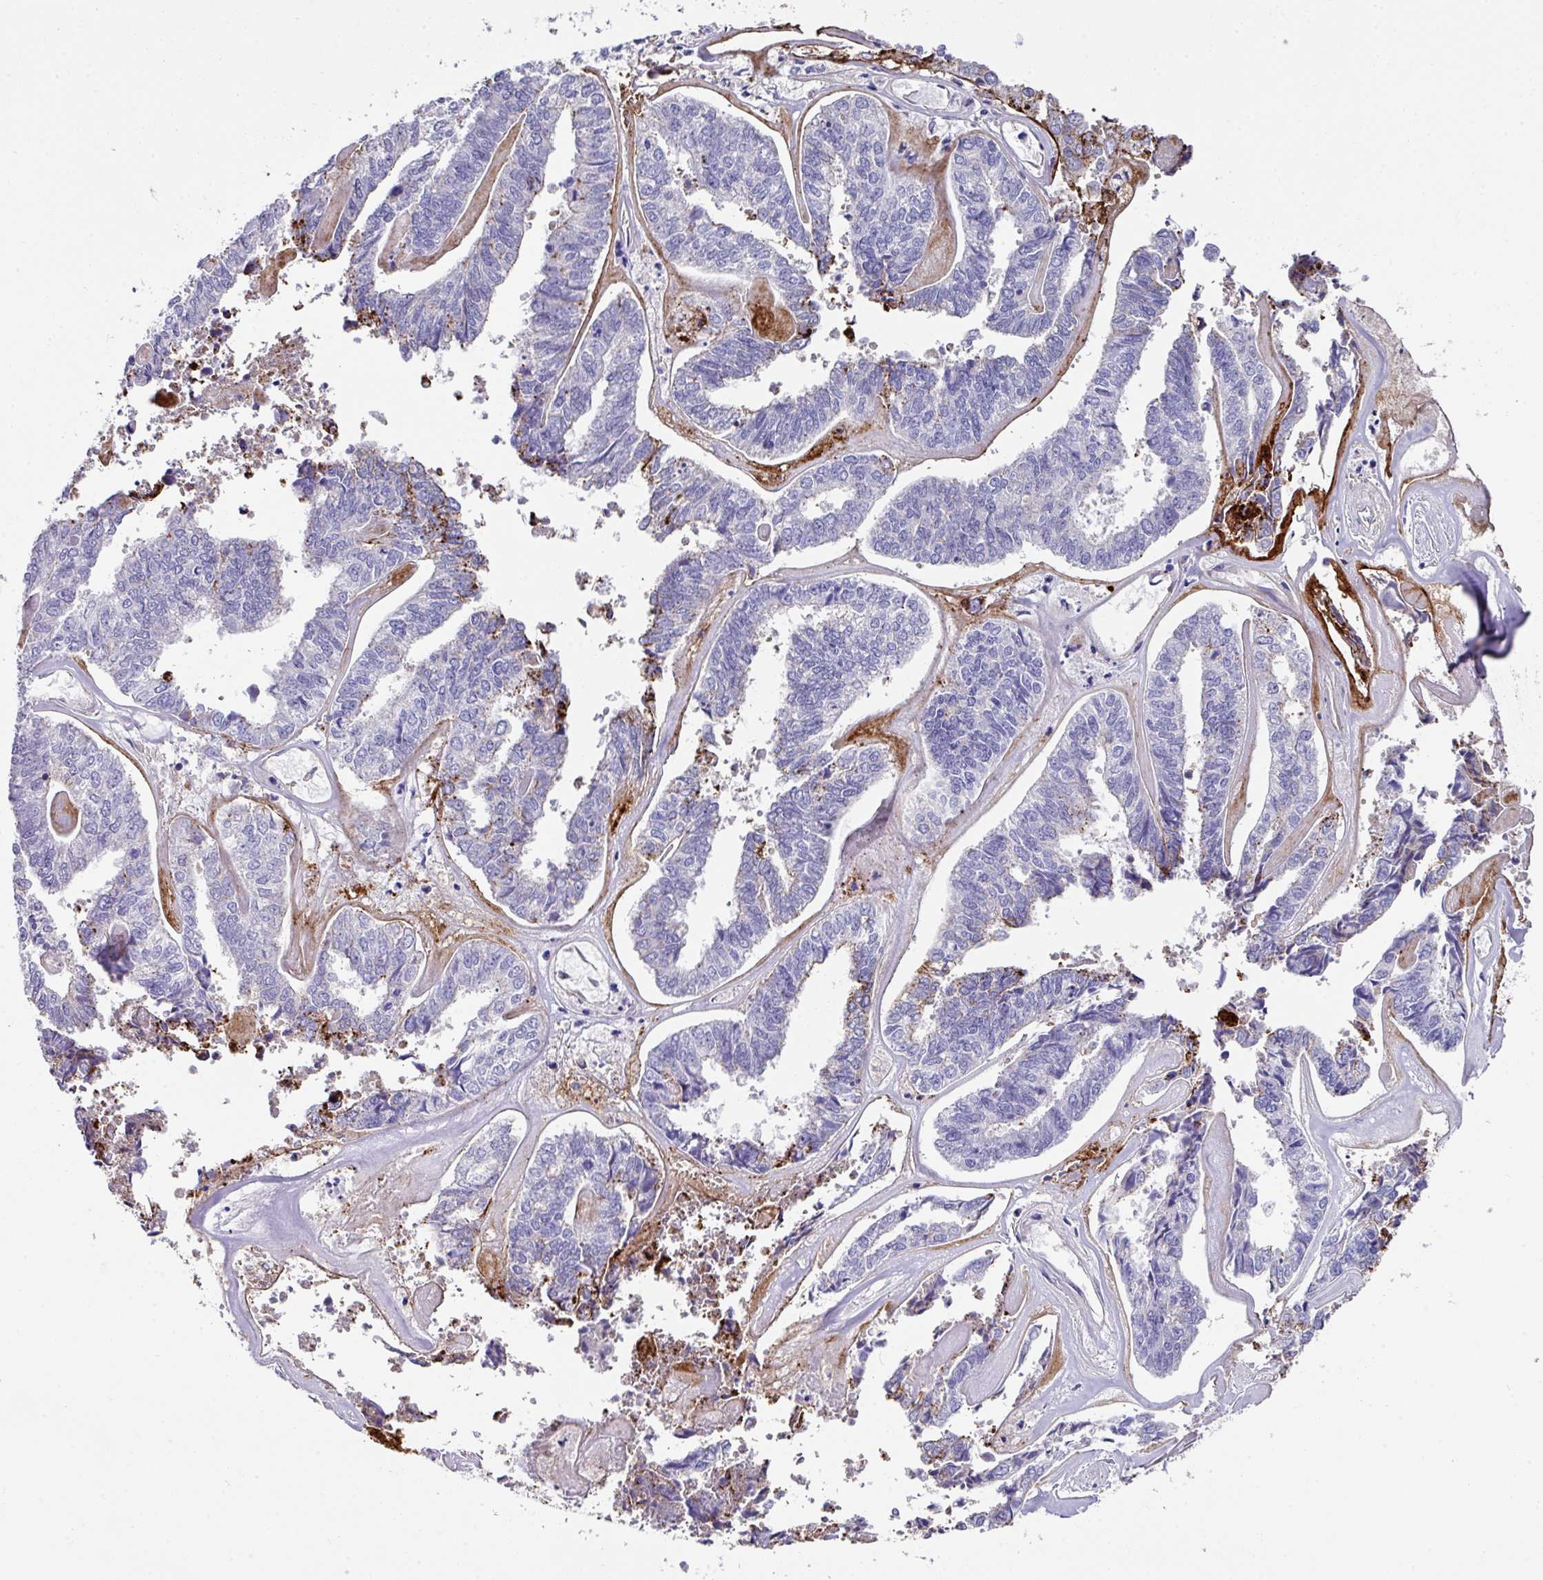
{"staining": {"intensity": "negative", "quantity": "none", "location": "none"}, "tissue": "endometrial cancer", "cell_type": "Tumor cells", "image_type": "cancer", "snomed": [{"axis": "morphology", "description": "Adenocarcinoma, NOS"}, {"axis": "topography", "description": "Endometrium"}], "caption": "This is an IHC photomicrograph of human adenocarcinoma (endometrial). There is no positivity in tumor cells.", "gene": "CLDN1", "patient": {"sex": "female", "age": 73}}